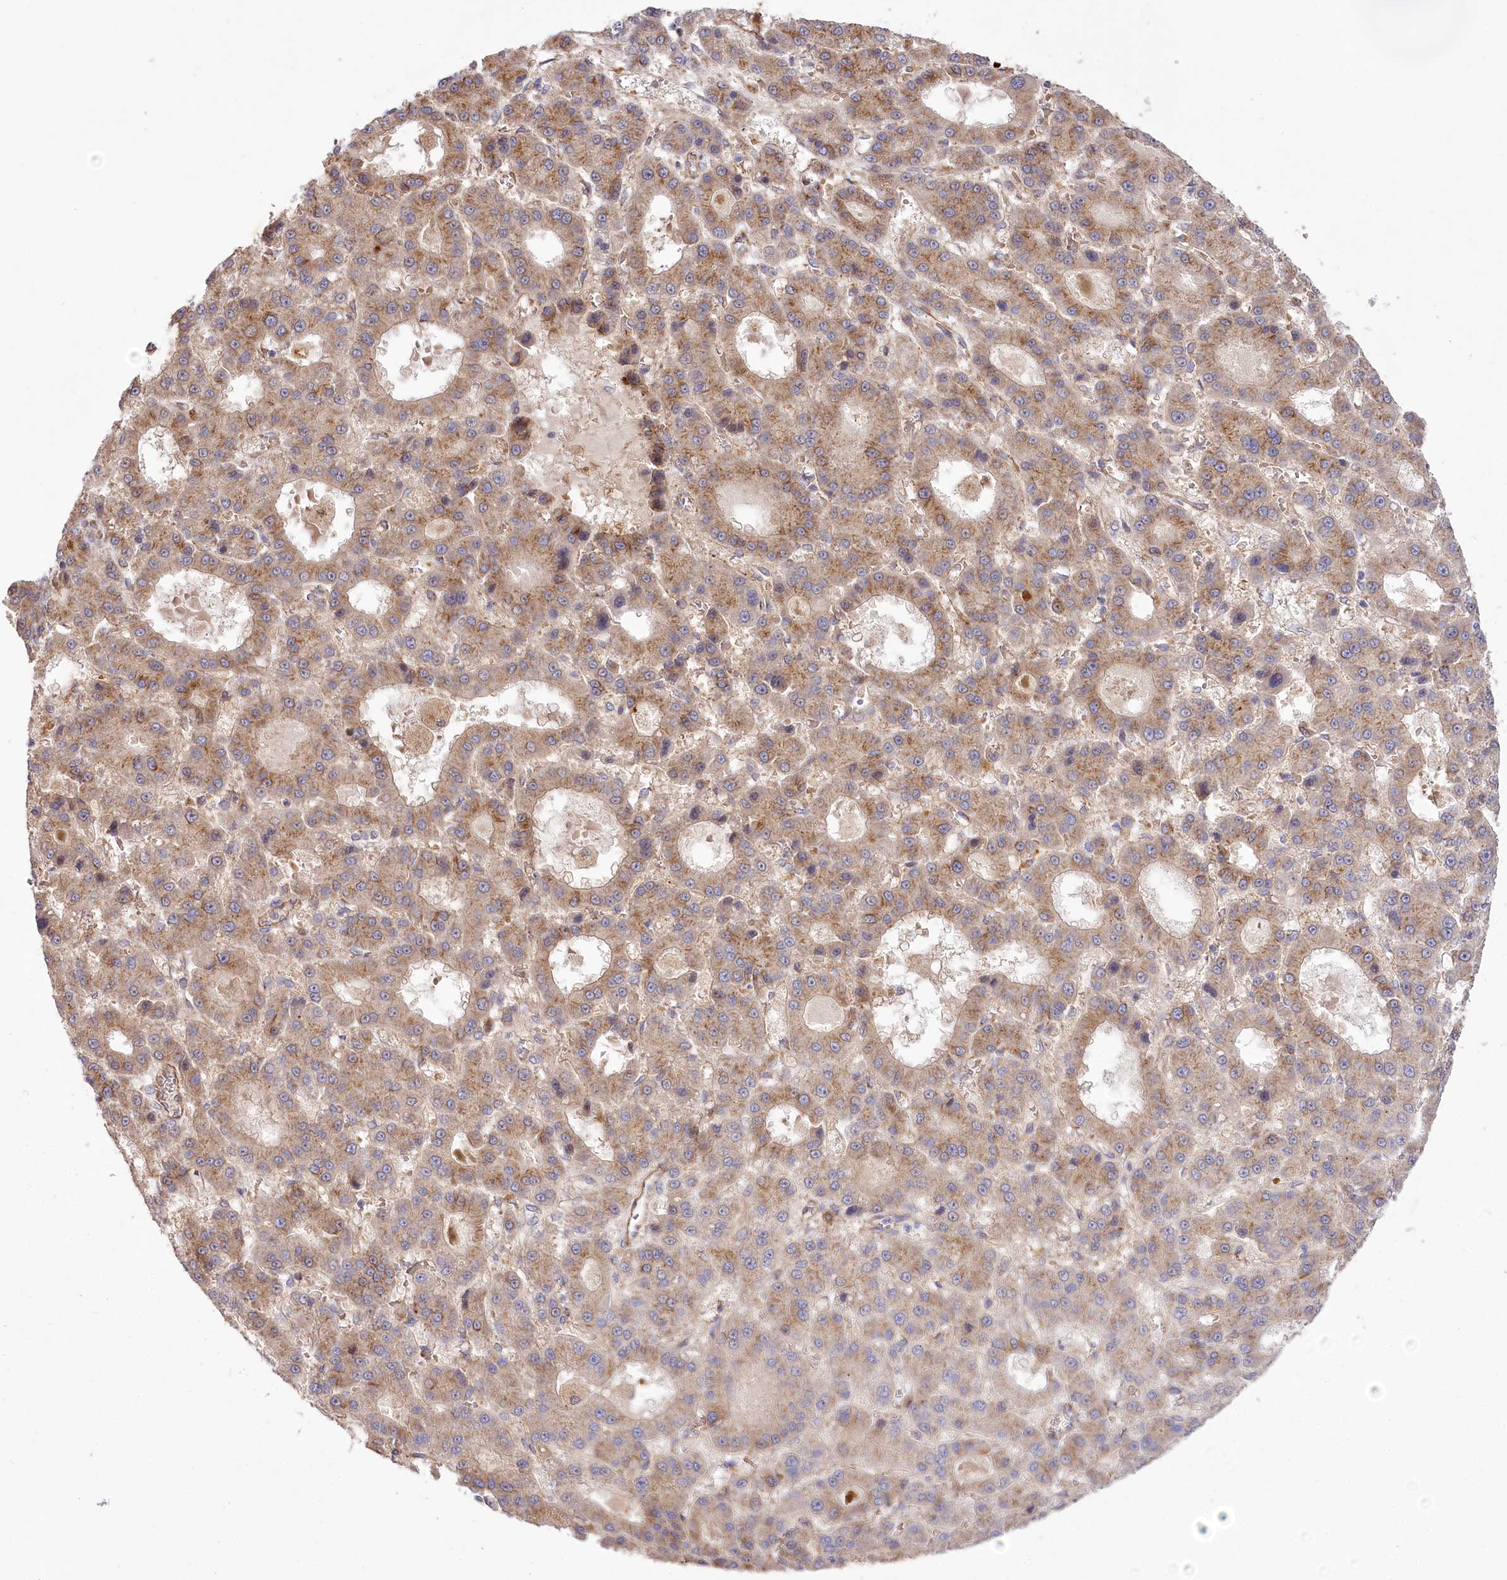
{"staining": {"intensity": "moderate", "quantity": ">75%", "location": "cytoplasmic/membranous"}, "tissue": "liver cancer", "cell_type": "Tumor cells", "image_type": "cancer", "snomed": [{"axis": "morphology", "description": "Carcinoma, Hepatocellular, NOS"}, {"axis": "topography", "description": "Liver"}], "caption": "Immunohistochemistry (IHC) (DAB (3,3'-diaminobenzidine)) staining of human liver cancer (hepatocellular carcinoma) demonstrates moderate cytoplasmic/membranous protein positivity in approximately >75% of tumor cells.", "gene": "TRUB1", "patient": {"sex": "male", "age": 70}}